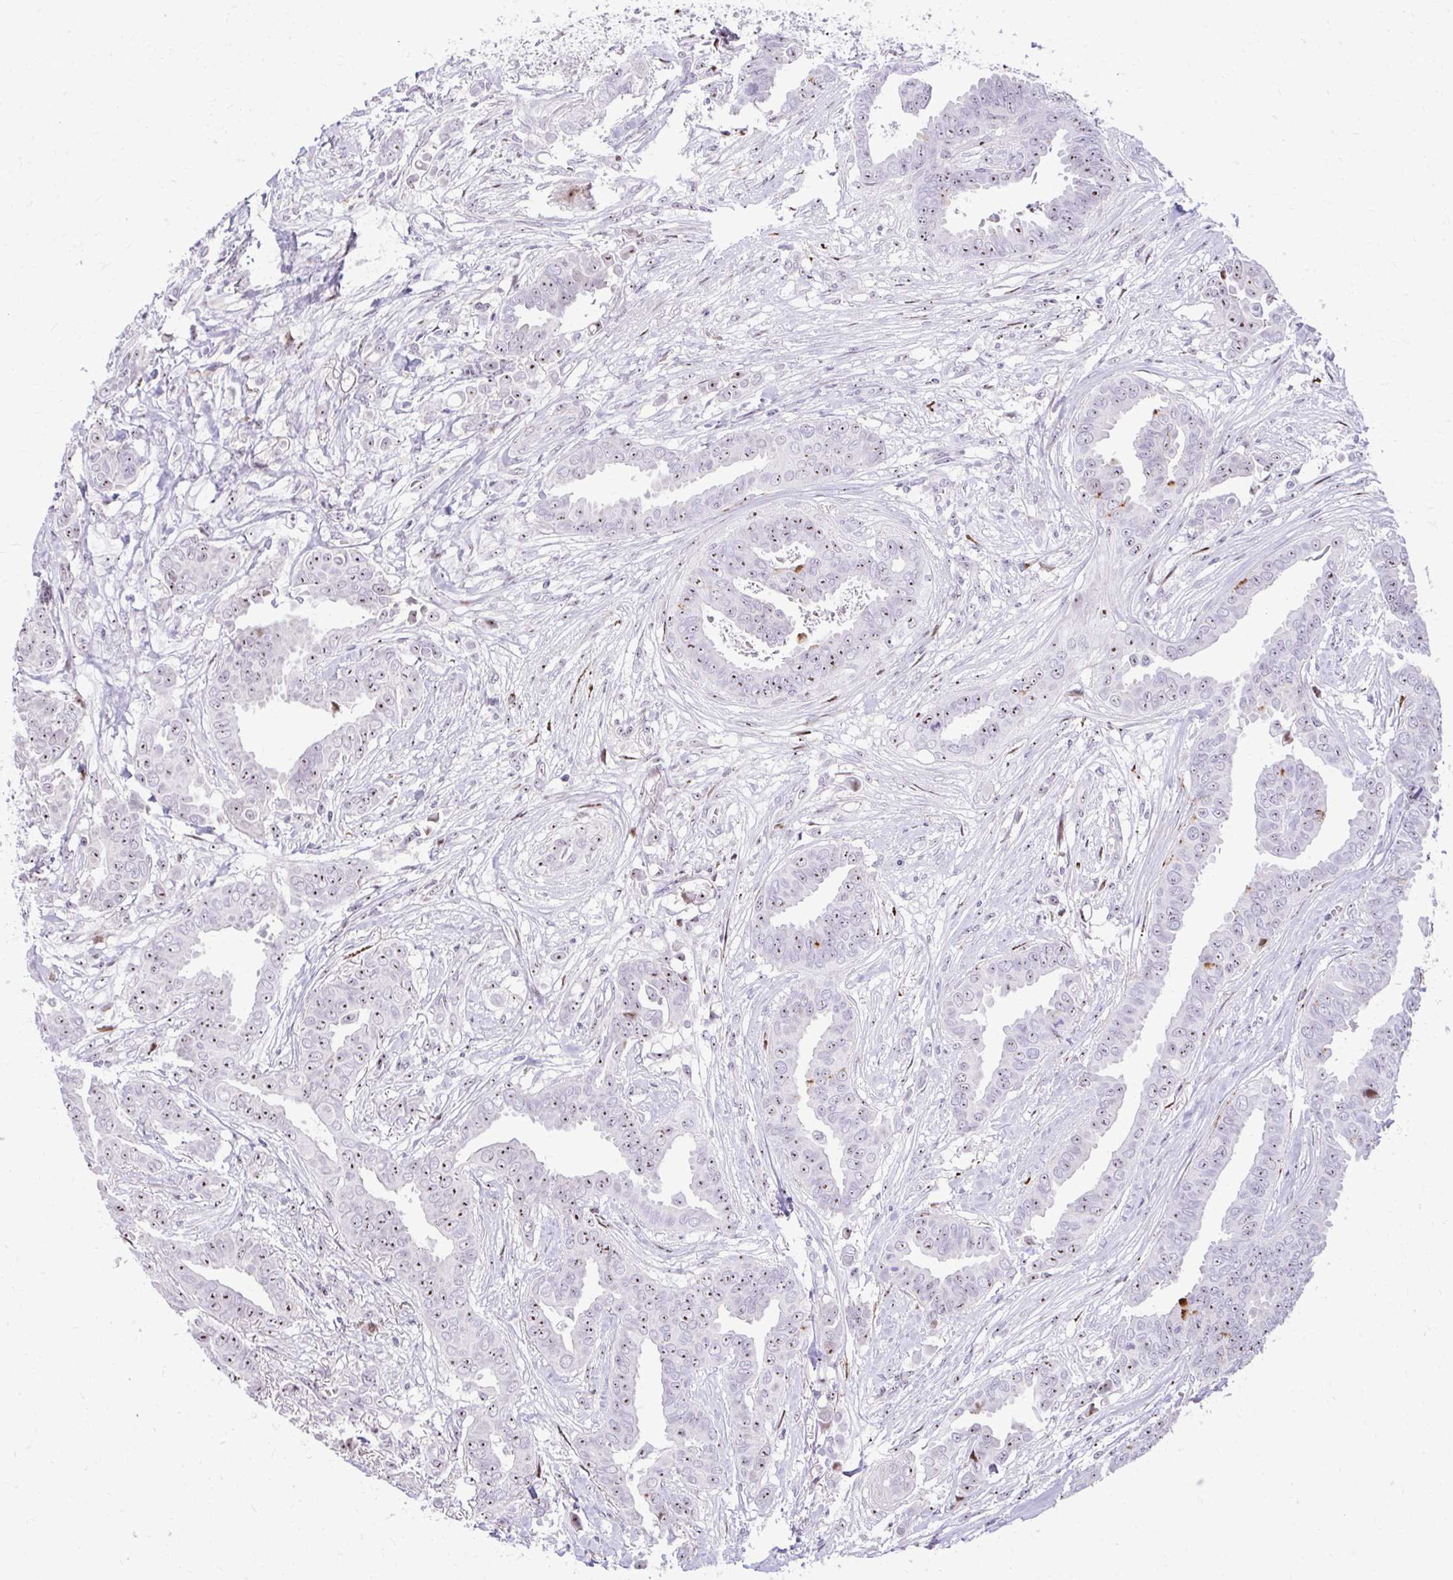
{"staining": {"intensity": "moderate", "quantity": "25%-75%", "location": "nuclear"}, "tissue": "breast cancer", "cell_type": "Tumor cells", "image_type": "cancer", "snomed": [{"axis": "morphology", "description": "Duct carcinoma"}, {"axis": "topography", "description": "Breast"}], "caption": "Protein expression analysis of human breast cancer (intraductal carcinoma) reveals moderate nuclear staining in approximately 25%-75% of tumor cells.", "gene": "DLX4", "patient": {"sex": "female", "age": 45}}